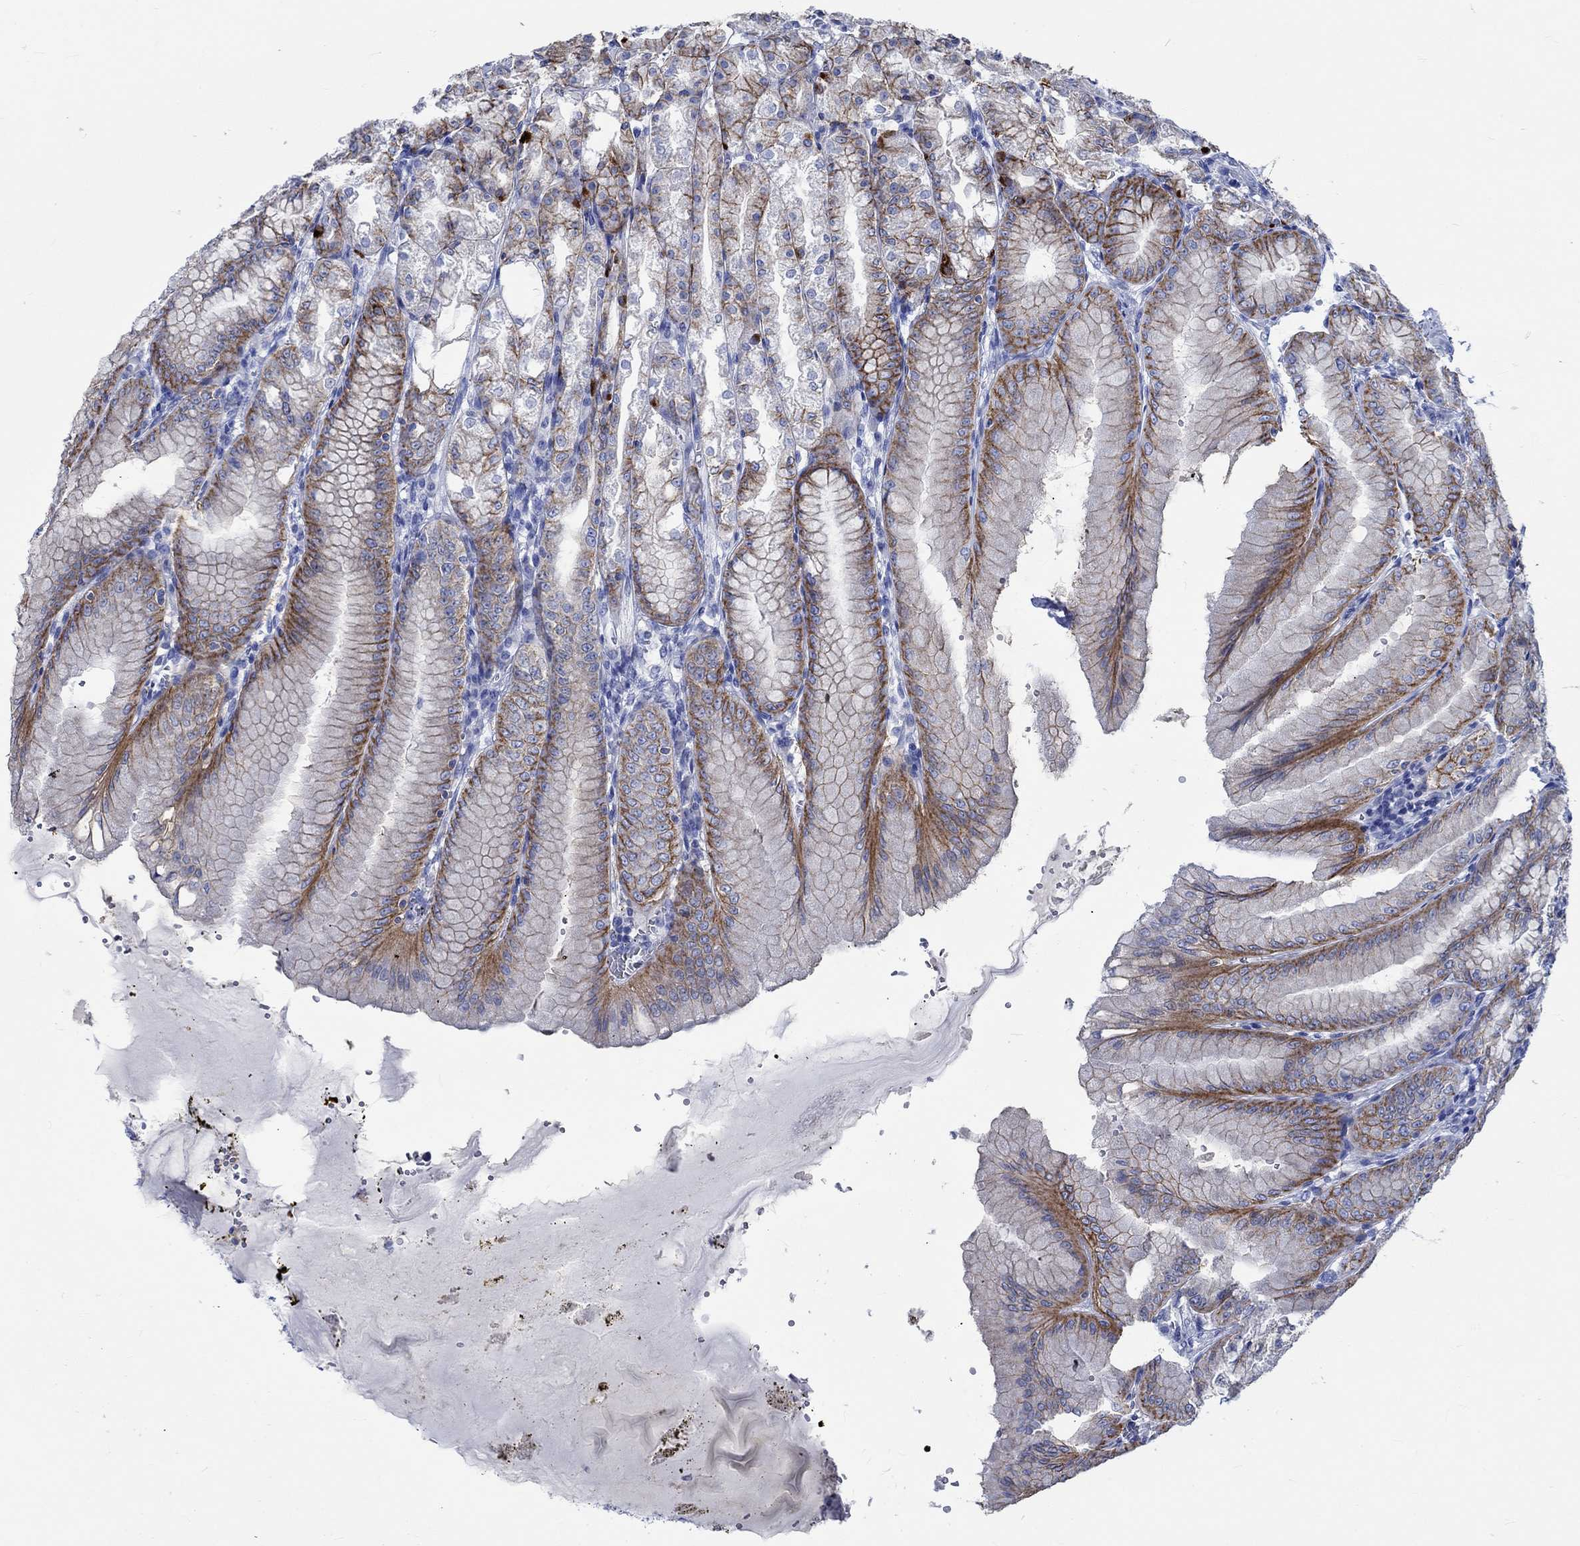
{"staining": {"intensity": "moderate", "quantity": "<25%", "location": "cytoplasmic/membranous"}, "tissue": "stomach", "cell_type": "Glandular cells", "image_type": "normal", "snomed": [{"axis": "morphology", "description": "Normal tissue, NOS"}, {"axis": "topography", "description": "Stomach, lower"}], "caption": "Protein expression analysis of benign human stomach reveals moderate cytoplasmic/membranous staining in about <25% of glandular cells. Nuclei are stained in blue.", "gene": "PTPRN2", "patient": {"sex": "male", "age": 71}}